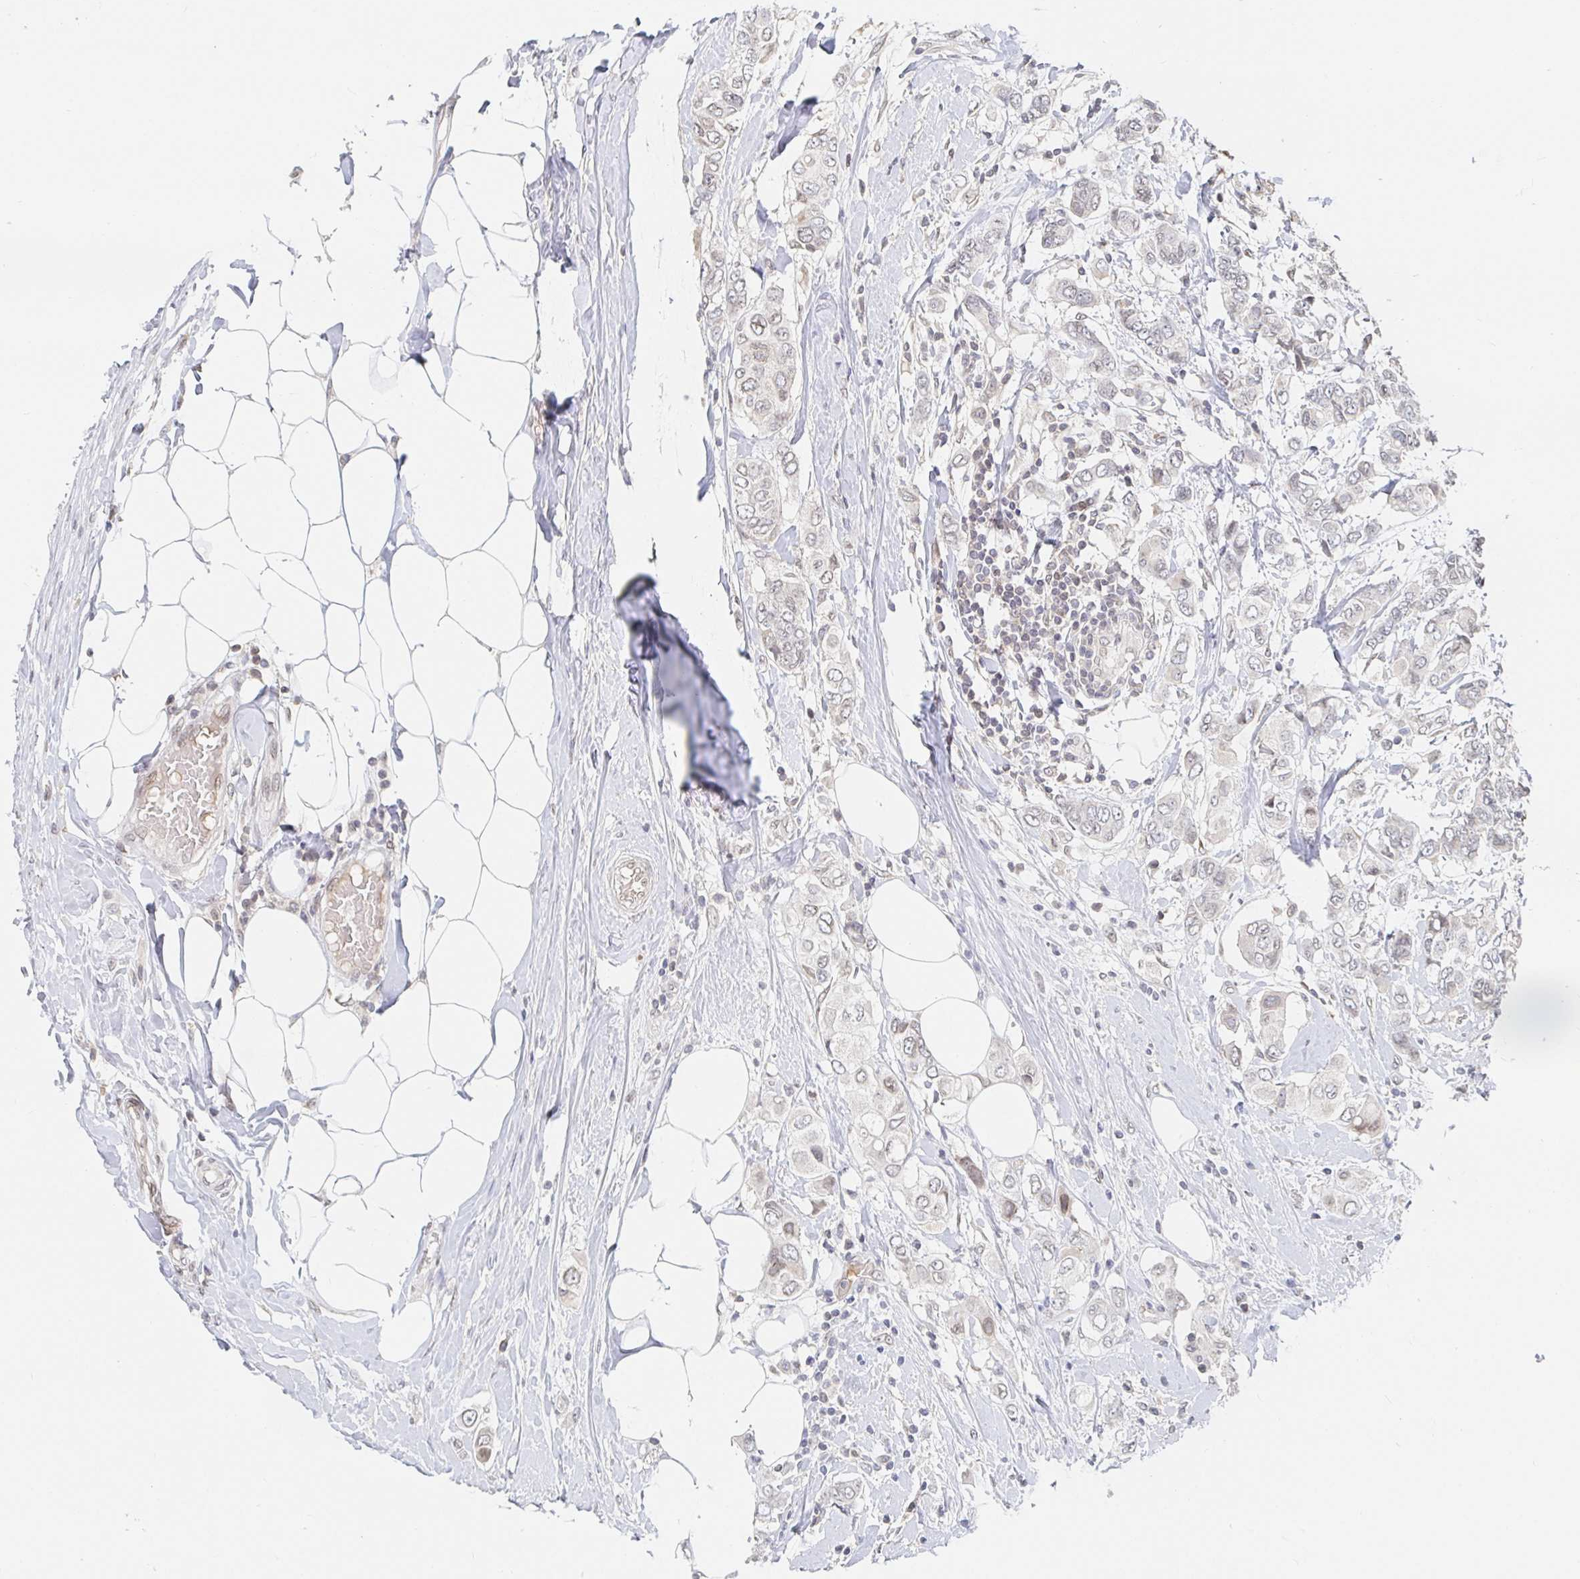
{"staining": {"intensity": "negative", "quantity": "none", "location": "none"}, "tissue": "breast cancer", "cell_type": "Tumor cells", "image_type": "cancer", "snomed": [{"axis": "morphology", "description": "Lobular carcinoma"}, {"axis": "topography", "description": "Breast"}], "caption": "Tumor cells are negative for protein expression in human breast cancer (lobular carcinoma). Brightfield microscopy of immunohistochemistry (IHC) stained with DAB (brown) and hematoxylin (blue), captured at high magnification.", "gene": "CHD2", "patient": {"sex": "female", "age": 51}}